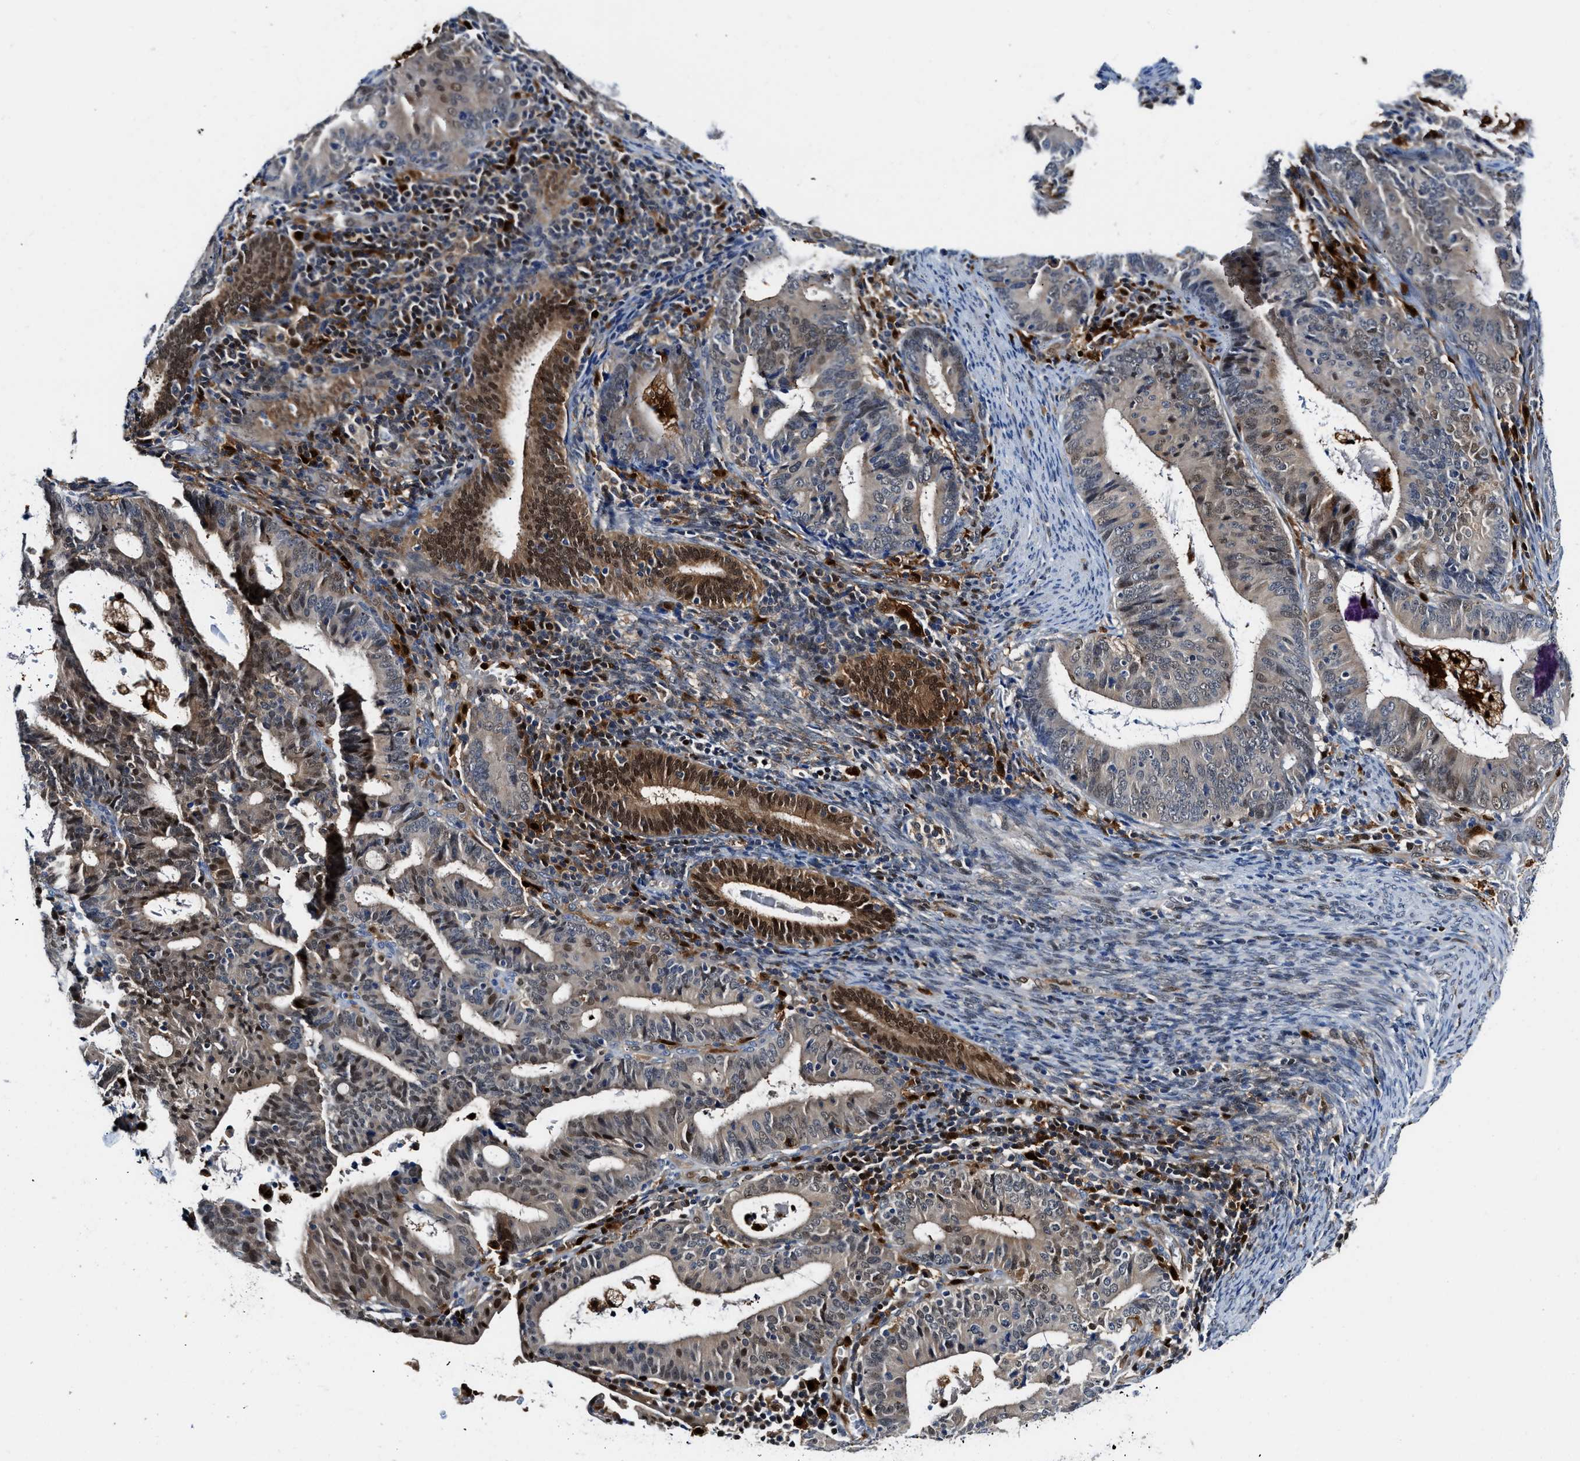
{"staining": {"intensity": "weak", "quantity": "25%-75%", "location": "cytoplasmic/membranous,nuclear"}, "tissue": "endometrial cancer", "cell_type": "Tumor cells", "image_type": "cancer", "snomed": [{"axis": "morphology", "description": "Adenocarcinoma, NOS"}, {"axis": "topography", "description": "Uterus"}], "caption": "Immunohistochemical staining of human endometrial cancer (adenocarcinoma) exhibits low levels of weak cytoplasmic/membranous and nuclear staining in about 25%-75% of tumor cells.", "gene": "LTA4H", "patient": {"sex": "female", "age": 83}}